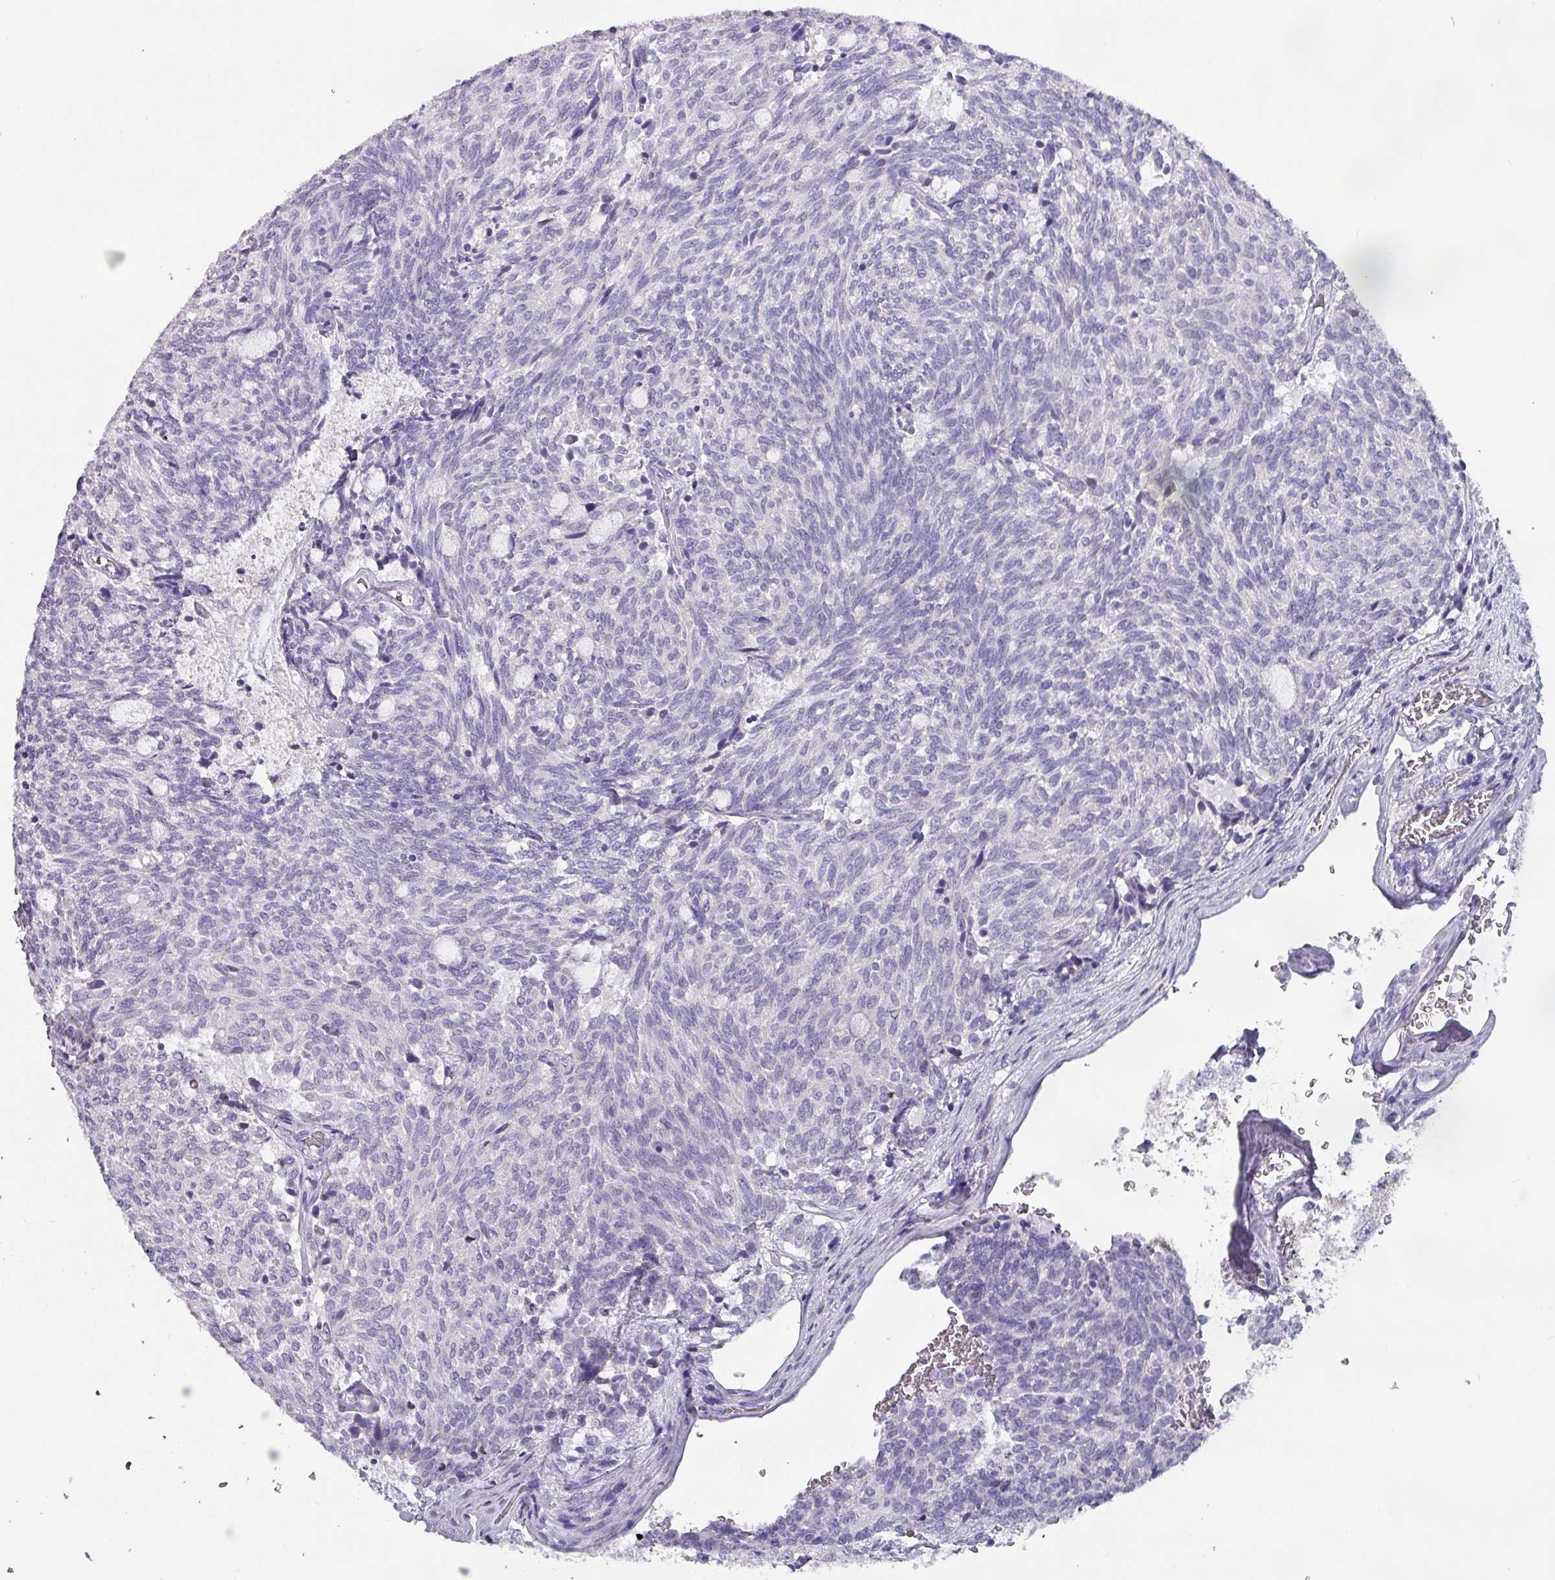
{"staining": {"intensity": "negative", "quantity": "none", "location": "none"}, "tissue": "carcinoid", "cell_type": "Tumor cells", "image_type": "cancer", "snomed": [{"axis": "morphology", "description": "Carcinoid, malignant, NOS"}, {"axis": "topography", "description": "Pancreas"}], "caption": "High magnification brightfield microscopy of carcinoid stained with DAB (3,3'-diaminobenzidine) (brown) and counterstained with hematoxylin (blue): tumor cells show no significant expression. (Immunohistochemistry (ihc), brightfield microscopy, high magnification).", "gene": "INS-IGF2", "patient": {"sex": "female", "age": 54}}